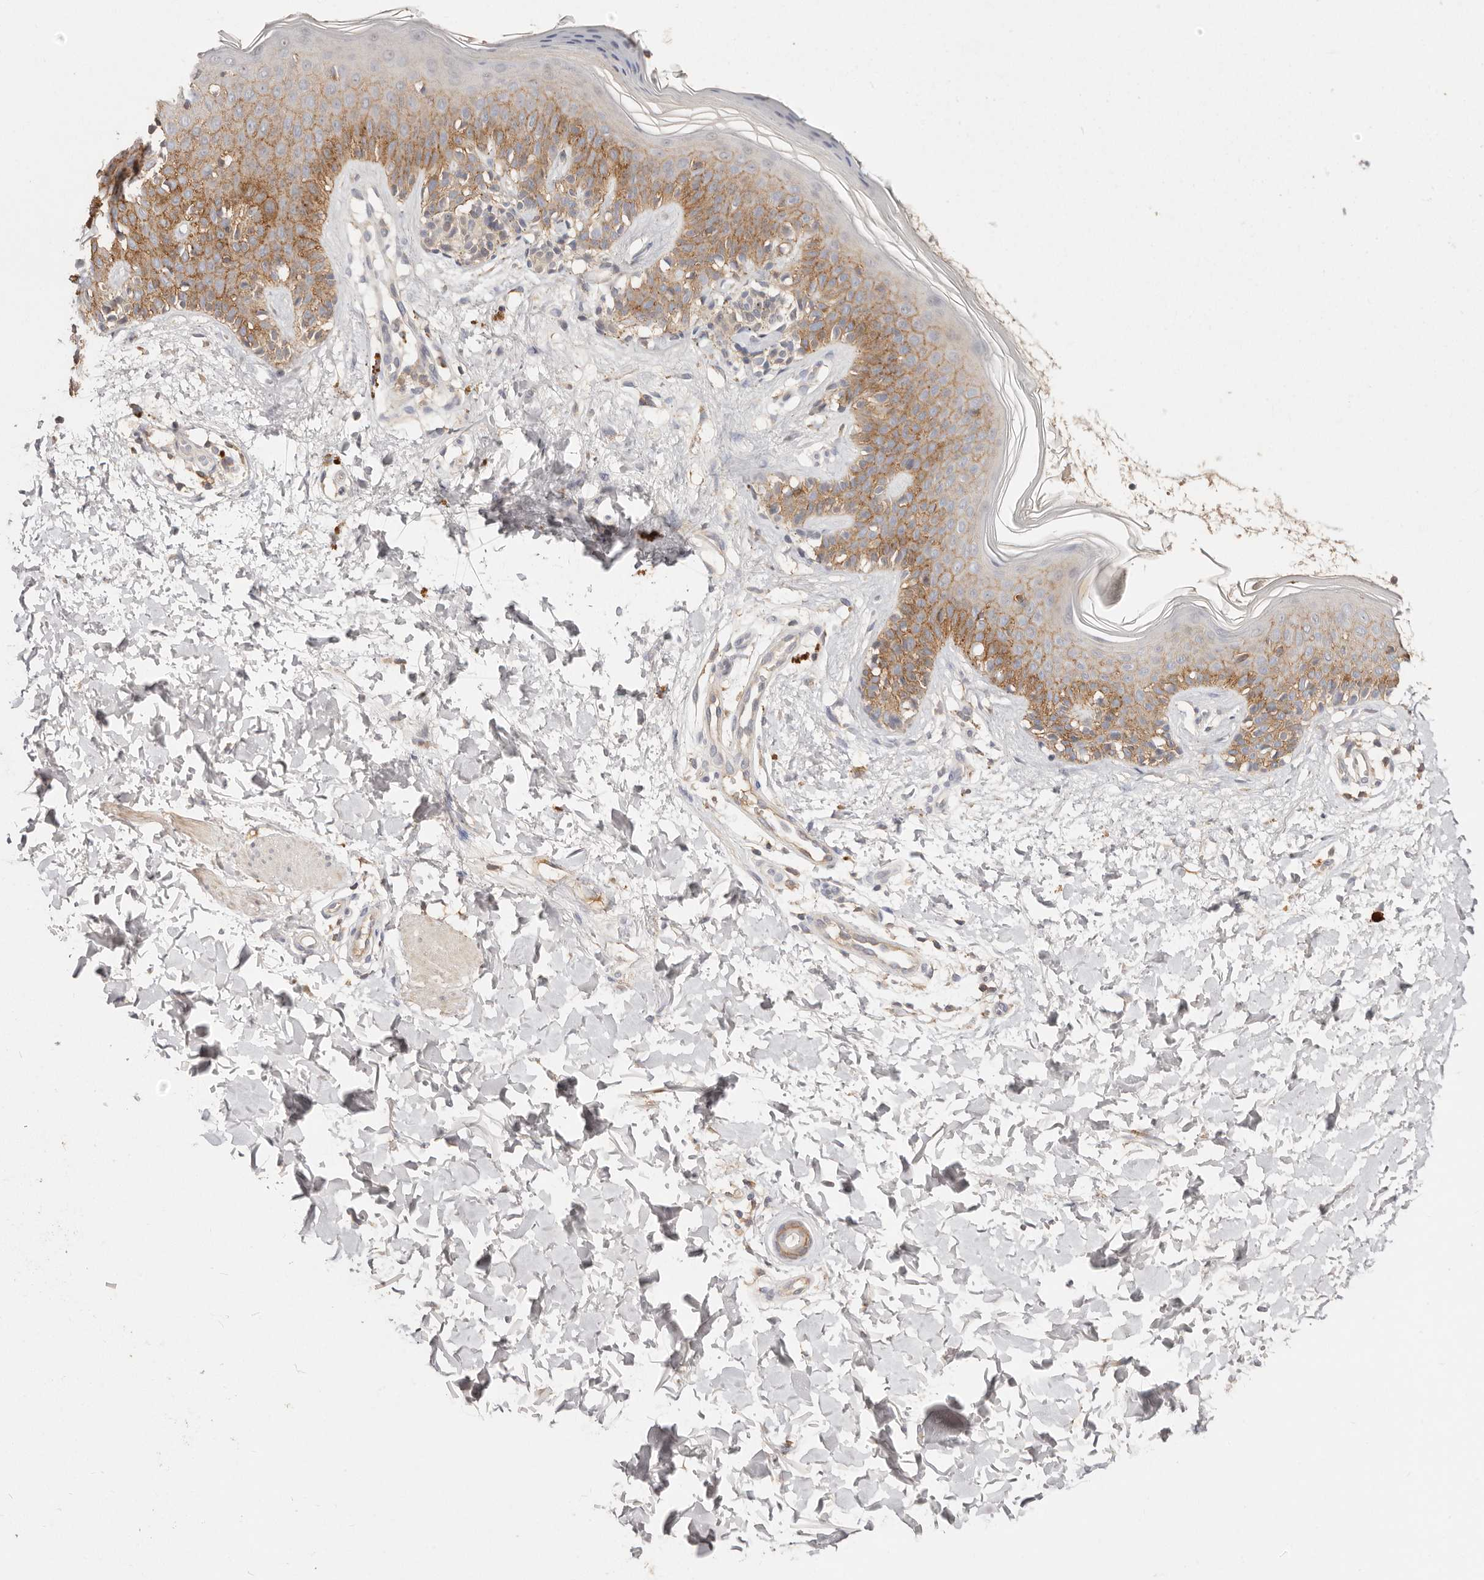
{"staining": {"intensity": "weak", "quantity": "25%-75%", "location": "cytoplasmic/membranous"}, "tissue": "skin", "cell_type": "Fibroblasts", "image_type": "normal", "snomed": [{"axis": "morphology", "description": "Normal tissue, NOS"}, {"axis": "topography", "description": "Skin"}], "caption": "Fibroblasts show low levels of weak cytoplasmic/membranous positivity in about 25%-75% of cells in normal skin. The protein is stained brown, and the nuclei are stained in blue (DAB (3,3'-diaminobenzidine) IHC with brightfield microscopy, high magnification).", "gene": "CXADR", "patient": {"sex": "male", "age": 37}}